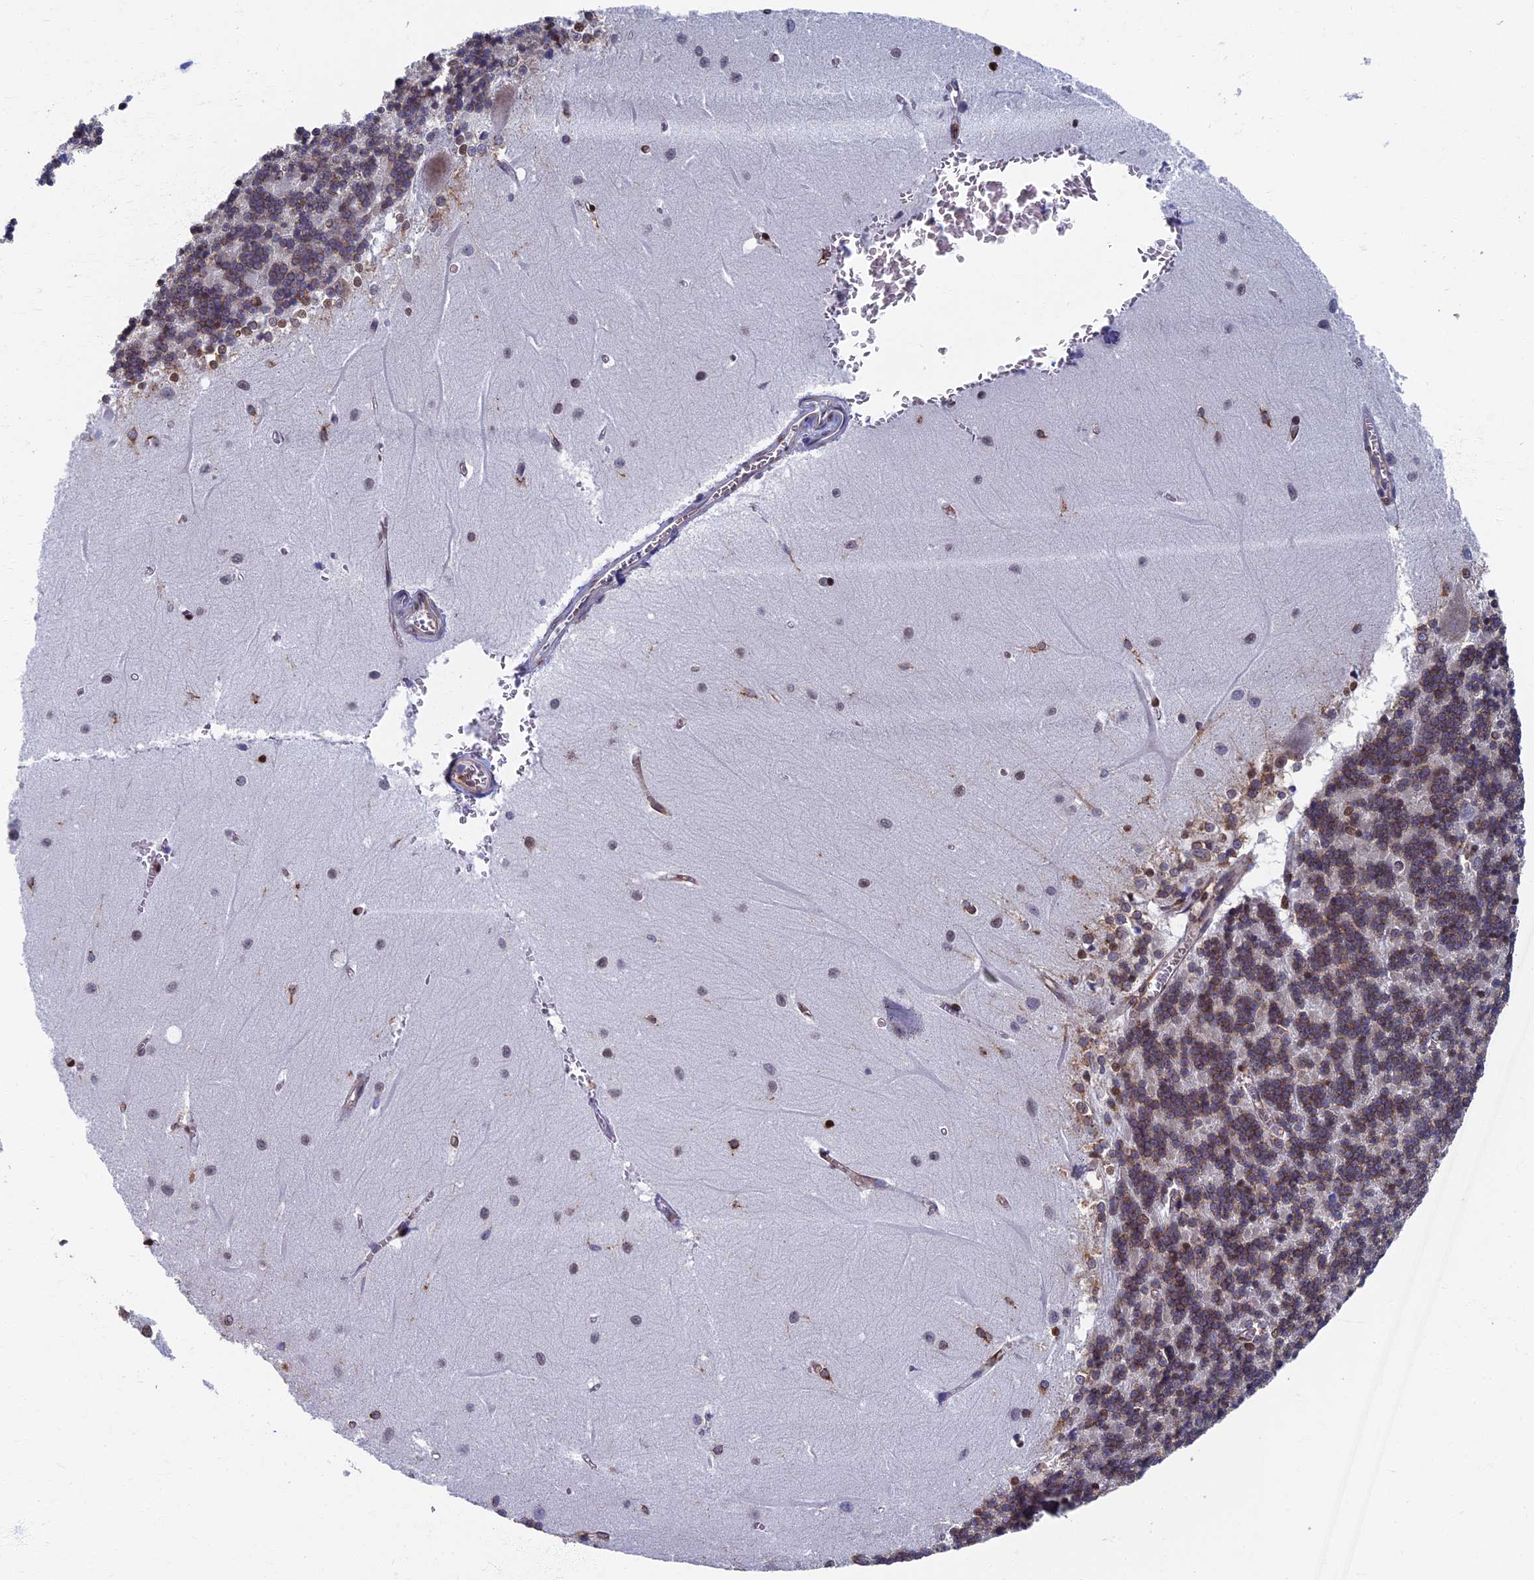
{"staining": {"intensity": "moderate", "quantity": "25%-75%", "location": "nuclear"}, "tissue": "cerebellum", "cell_type": "Cells in granular layer", "image_type": "normal", "snomed": [{"axis": "morphology", "description": "Normal tissue, NOS"}, {"axis": "topography", "description": "Cerebellum"}], "caption": "This histopathology image exhibits benign cerebellum stained with IHC to label a protein in brown. The nuclear of cells in granular layer show moderate positivity for the protein. Nuclei are counter-stained blue.", "gene": "YBX1", "patient": {"sex": "male", "age": 37}}